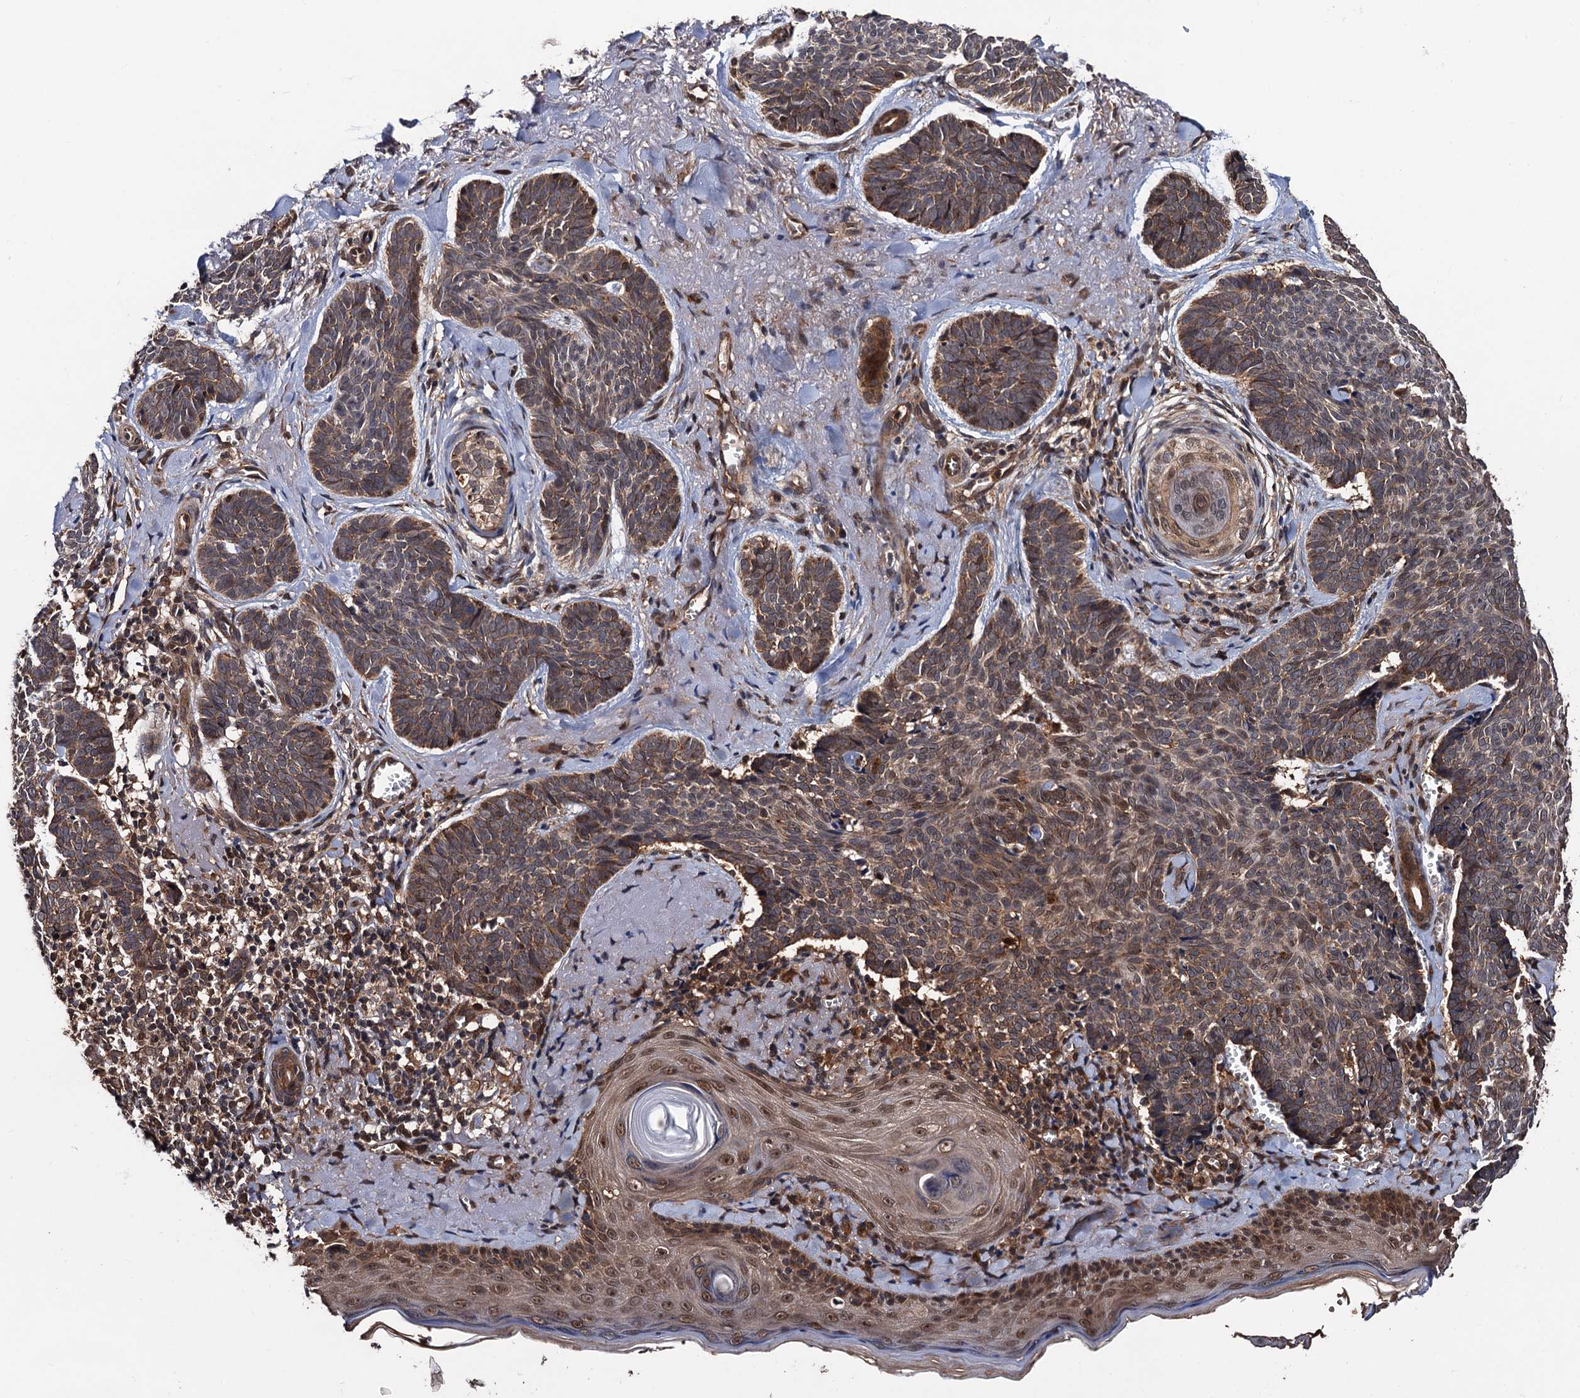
{"staining": {"intensity": "moderate", "quantity": ">75%", "location": "cytoplasmic/membranous"}, "tissue": "skin cancer", "cell_type": "Tumor cells", "image_type": "cancer", "snomed": [{"axis": "morphology", "description": "Basal cell carcinoma"}, {"axis": "topography", "description": "Skin"}], "caption": "Immunohistochemistry image of neoplastic tissue: human skin cancer stained using immunohistochemistry (IHC) exhibits medium levels of moderate protein expression localized specifically in the cytoplasmic/membranous of tumor cells, appearing as a cytoplasmic/membranous brown color.", "gene": "MIER2", "patient": {"sex": "female", "age": 74}}